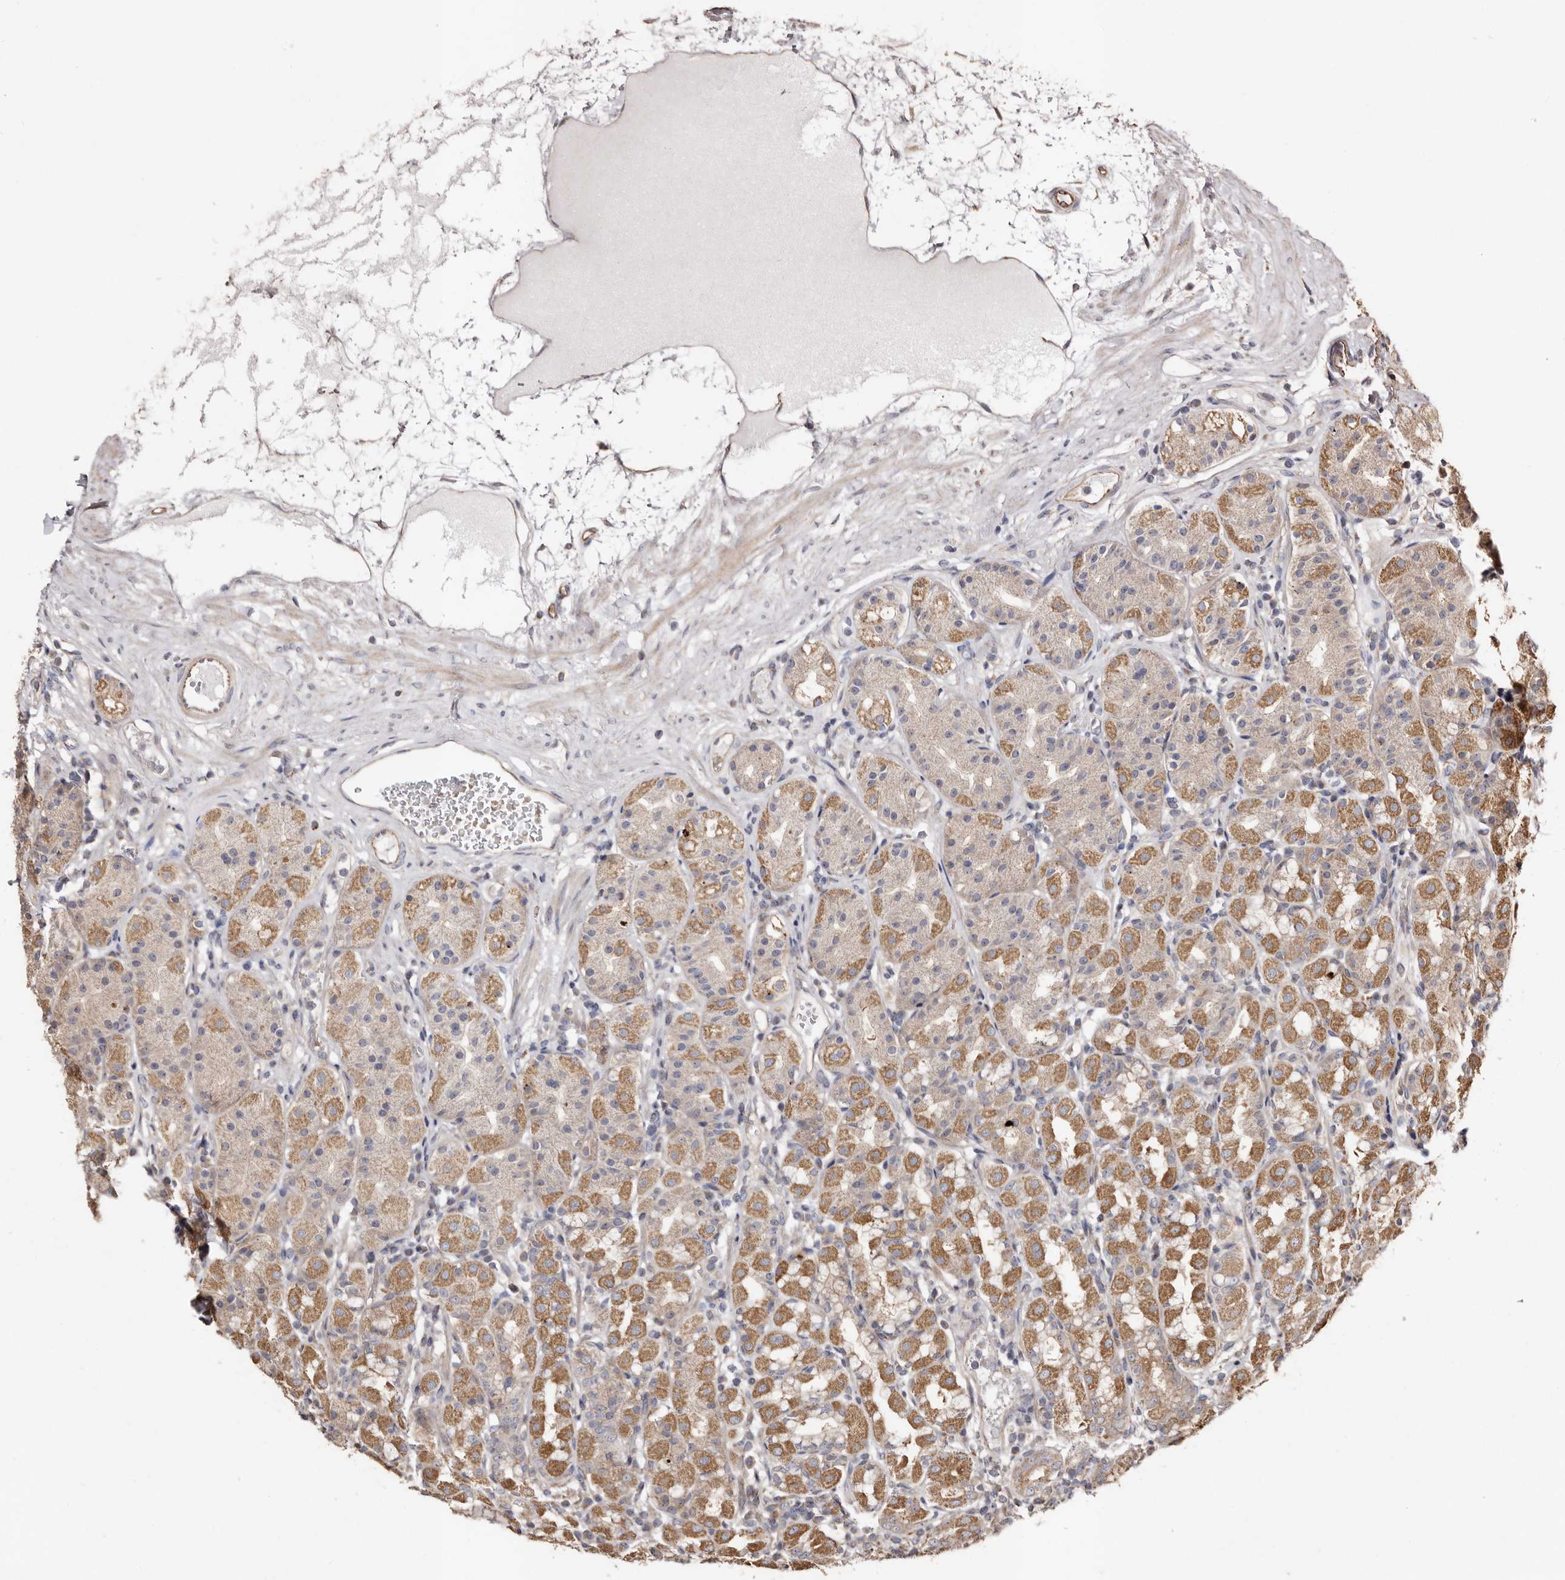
{"staining": {"intensity": "moderate", "quantity": "25%-75%", "location": "cytoplasmic/membranous"}, "tissue": "stomach", "cell_type": "Glandular cells", "image_type": "normal", "snomed": [{"axis": "morphology", "description": "Normal tissue, NOS"}, {"axis": "topography", "description": "Stomach, lower"}], "caption": "The photomicrograph shows immunohistochemical staining of normal stomach. There is moderate cytoplasmic/membranous expression is seen in approximately 25%-75% of glandular cells.", "gene": "MACC1", "patient": {"sex": "female", "age": 56}}